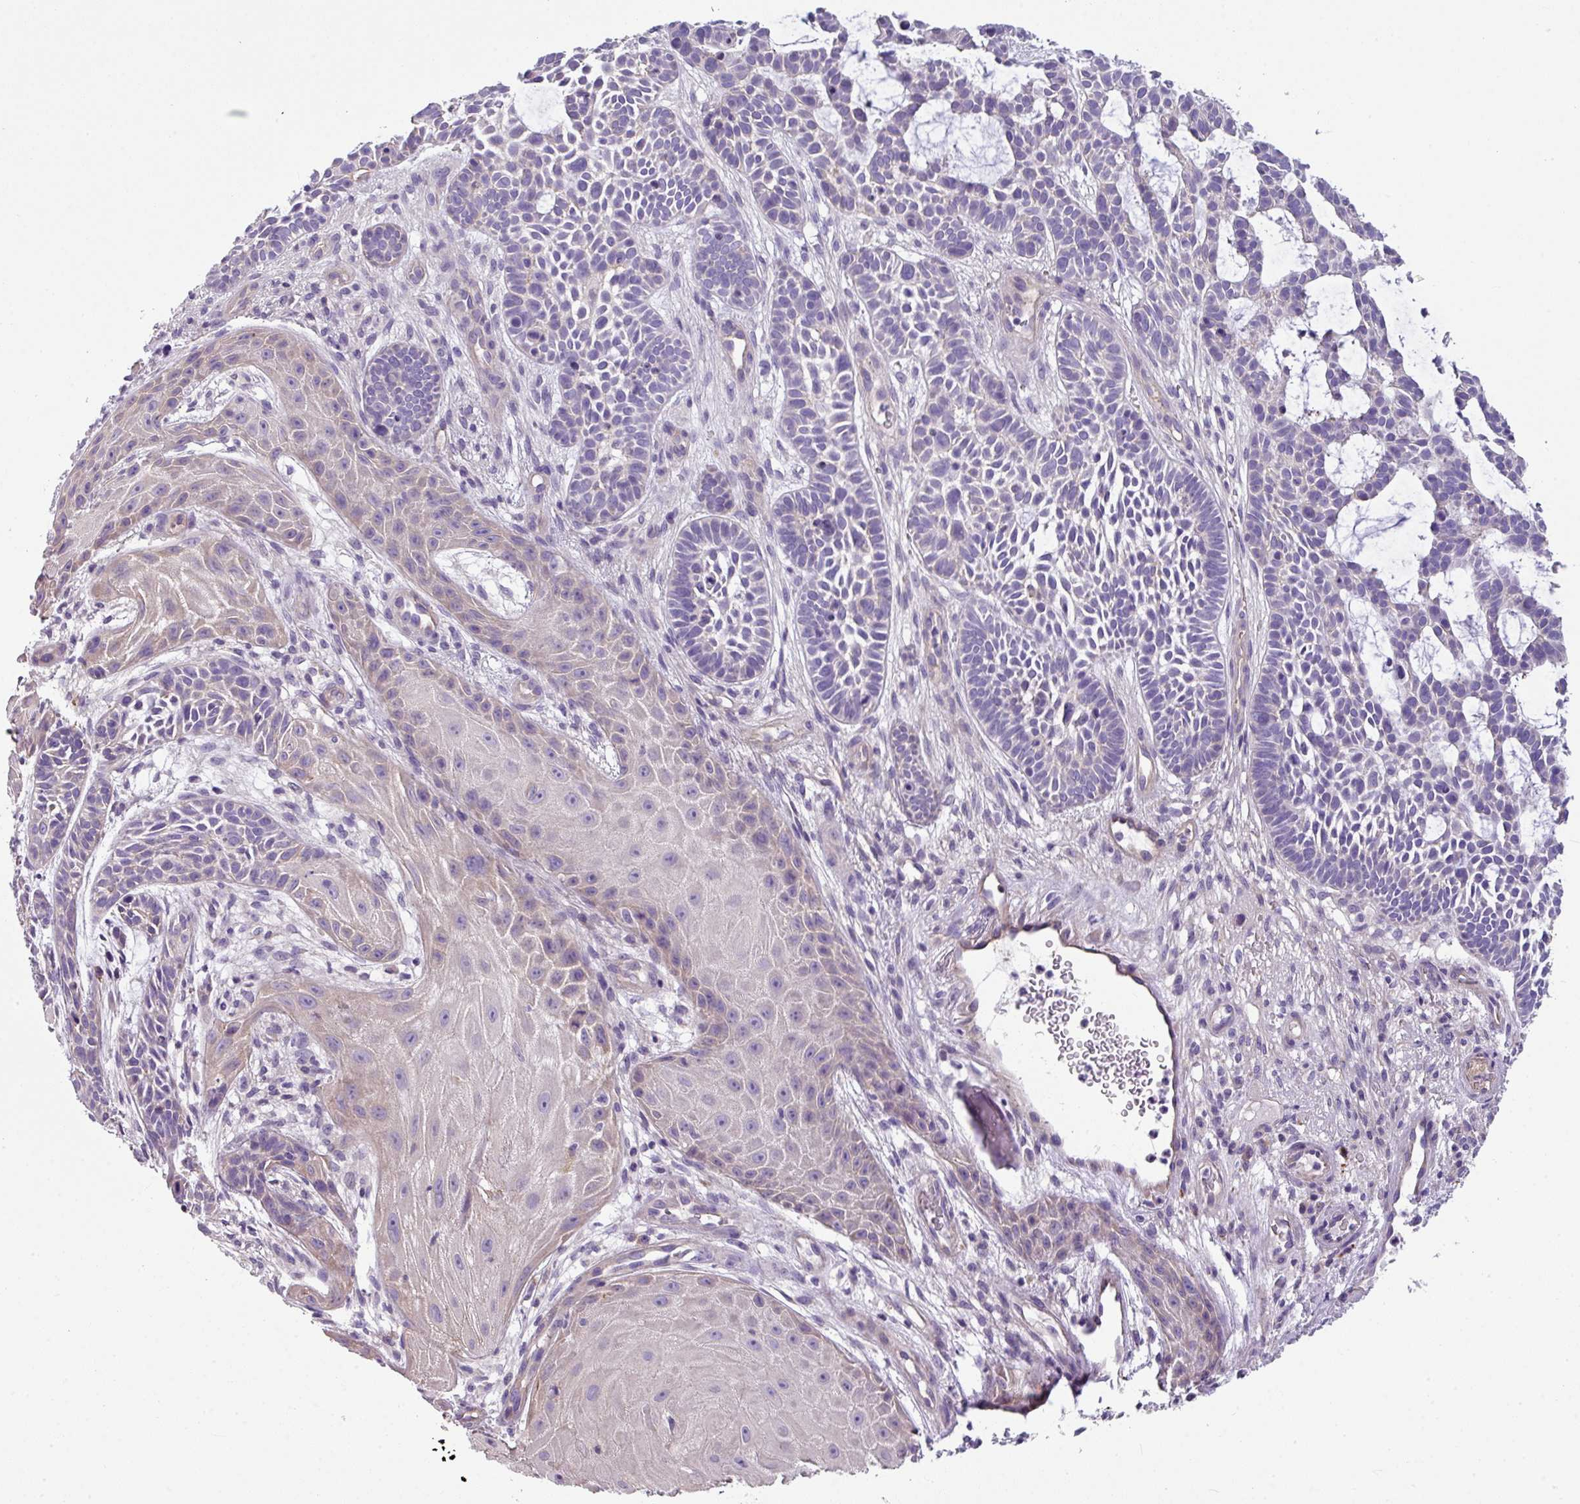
{"staining": {"intensity": "negative", "quantity": "none", "location": "none"}, "tissue": "skin cancer", "cell_type": "Tumor cells", "image_type": "cancer", "snomed": [{"axis": "morphology", "description": "Basal cell carcinoma"}, {"axis": "topography", "description": "Skin"}], "caption": "There is no significant positivity in tumor cells of skin basal cell carcinoma.", "gene": "PALS2", "patient": {"sex": "male", "age": 89}}